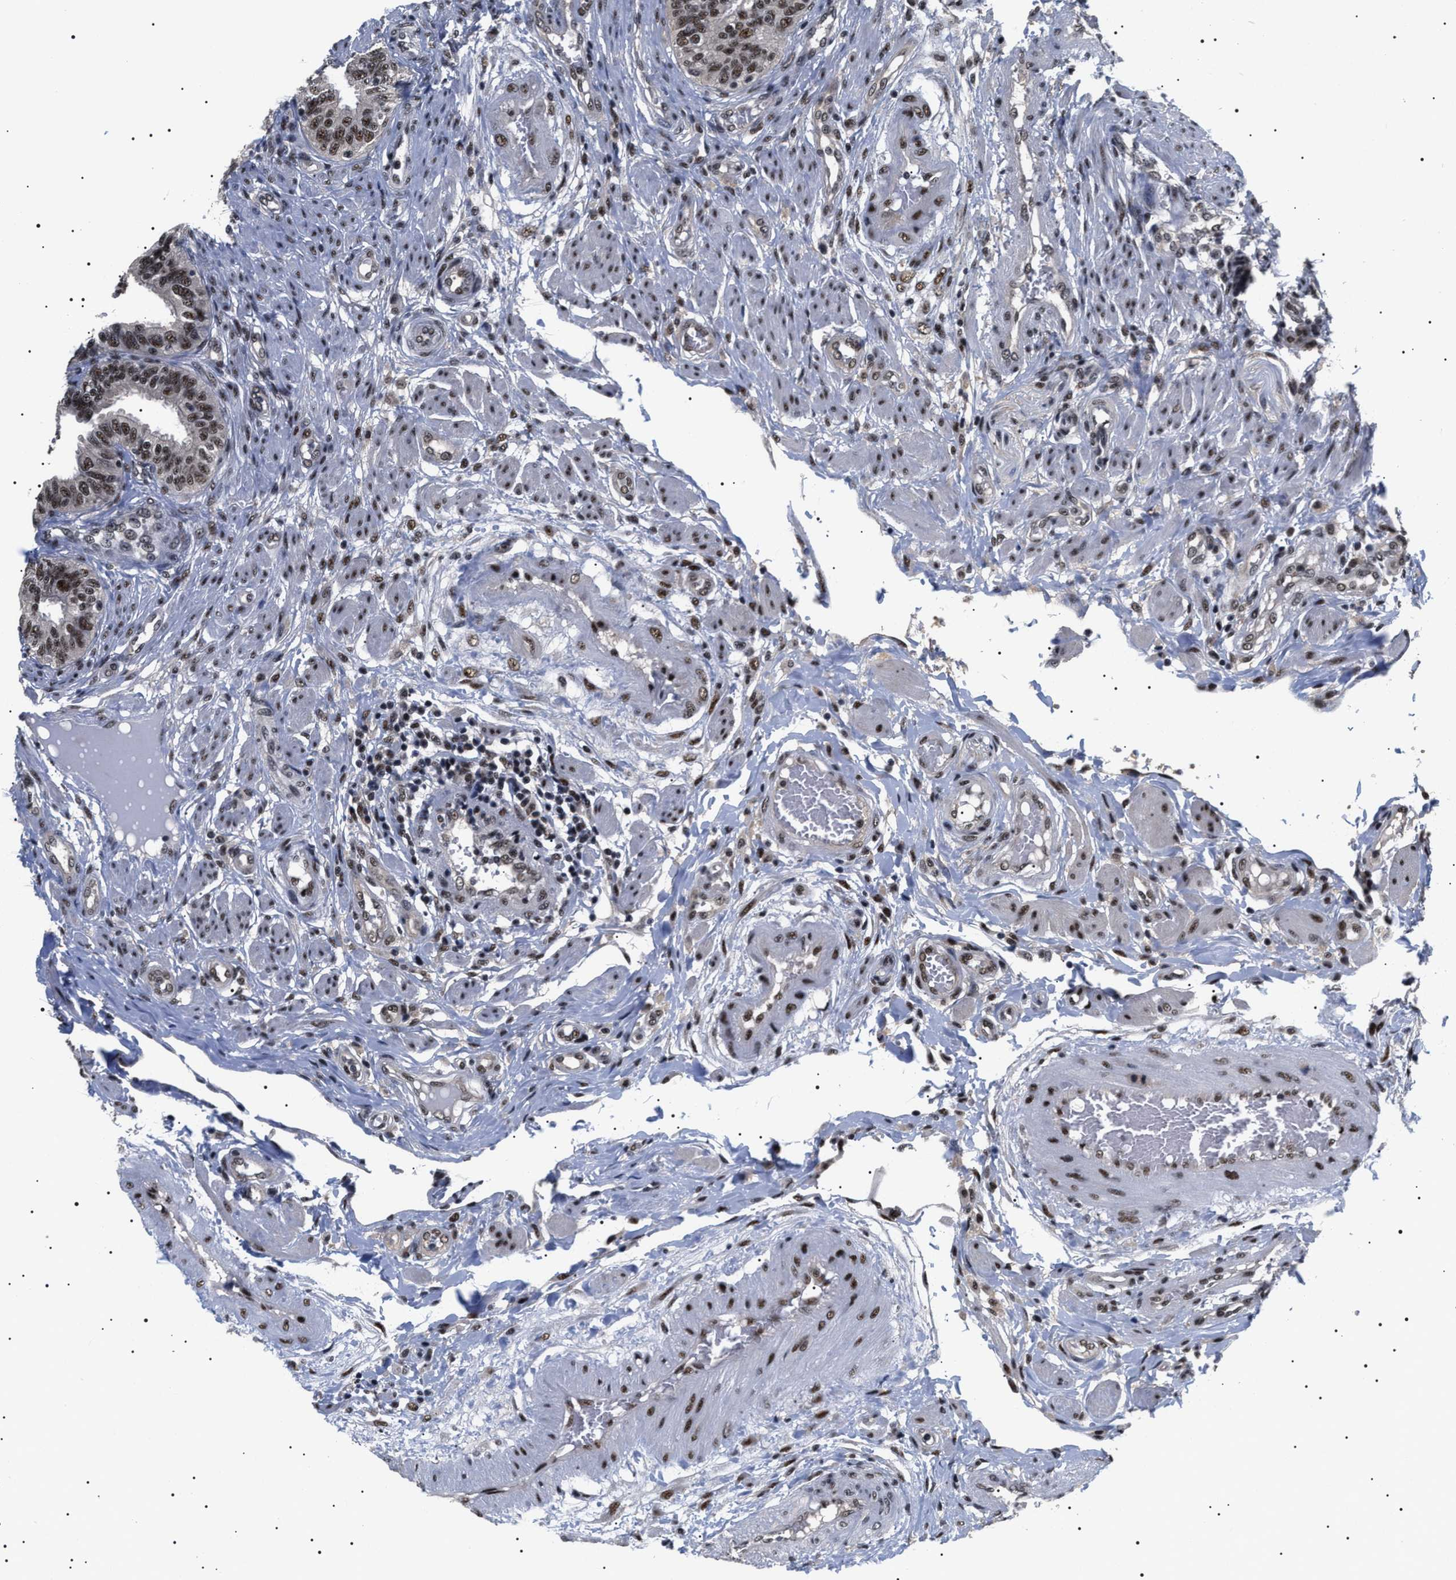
{"staining": {"intensity": "strong", "quantity": ">75%", "location": "nuclear"}, "tissue": "fallopian tube", "cell_type": "Glandular cells", "image_type": "normal", "snomed": [{"axis": "morphology", "description": "Normal tissue, NOS"}, {"axis": "topography", "description": "Fallopian tube"}, {"axis": "topography", "description": "Placenta"}], "caption": "Strong nuclear expression for a protein is identified in about >75% of glandular cells of unremarkable fallopian tube using IHC.", "gene": "CAAP1", "patient": {"sex": "female", "age": 34}}